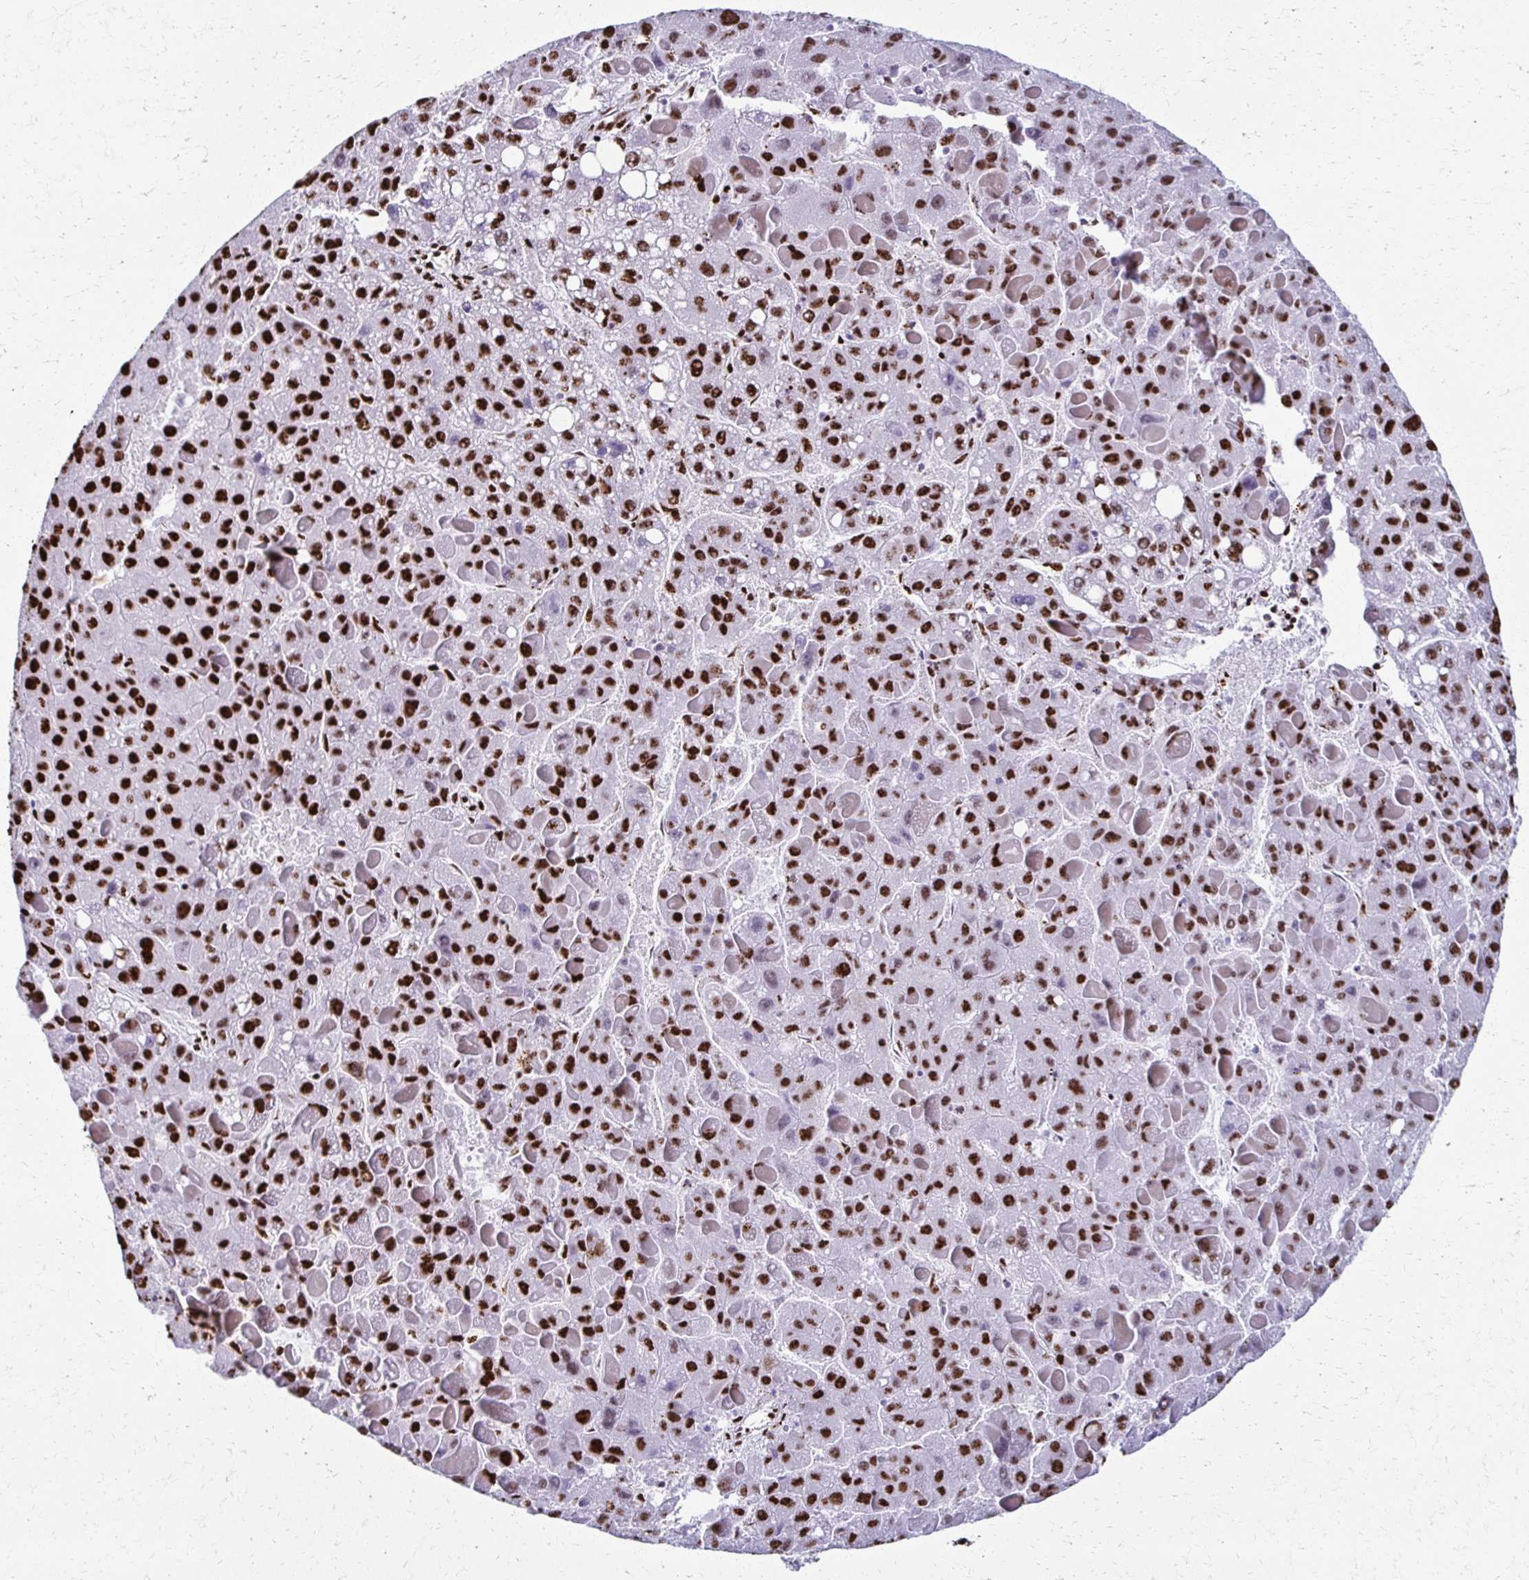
{"staining": {"intensity": "strong", "quantity": ">75%", "location": "nuclear"}, "tissue": "liver cancer", "cell_type": "Tumor cells", "image_type": "cancer", "snomed": [{"axis": "morphology", "description": "Carcinoma, Hepatocellular, NOS"}, {"axis": "topography", "description": "Liver"}], "caption": "Protein expression analysis of human liver cancer (hepatocellular carcinoma) reveals strong nuclear staining in approximately >75% of tumor cells.", "gene": "NONO", "patient": {"sex": "female", "age": 82}}